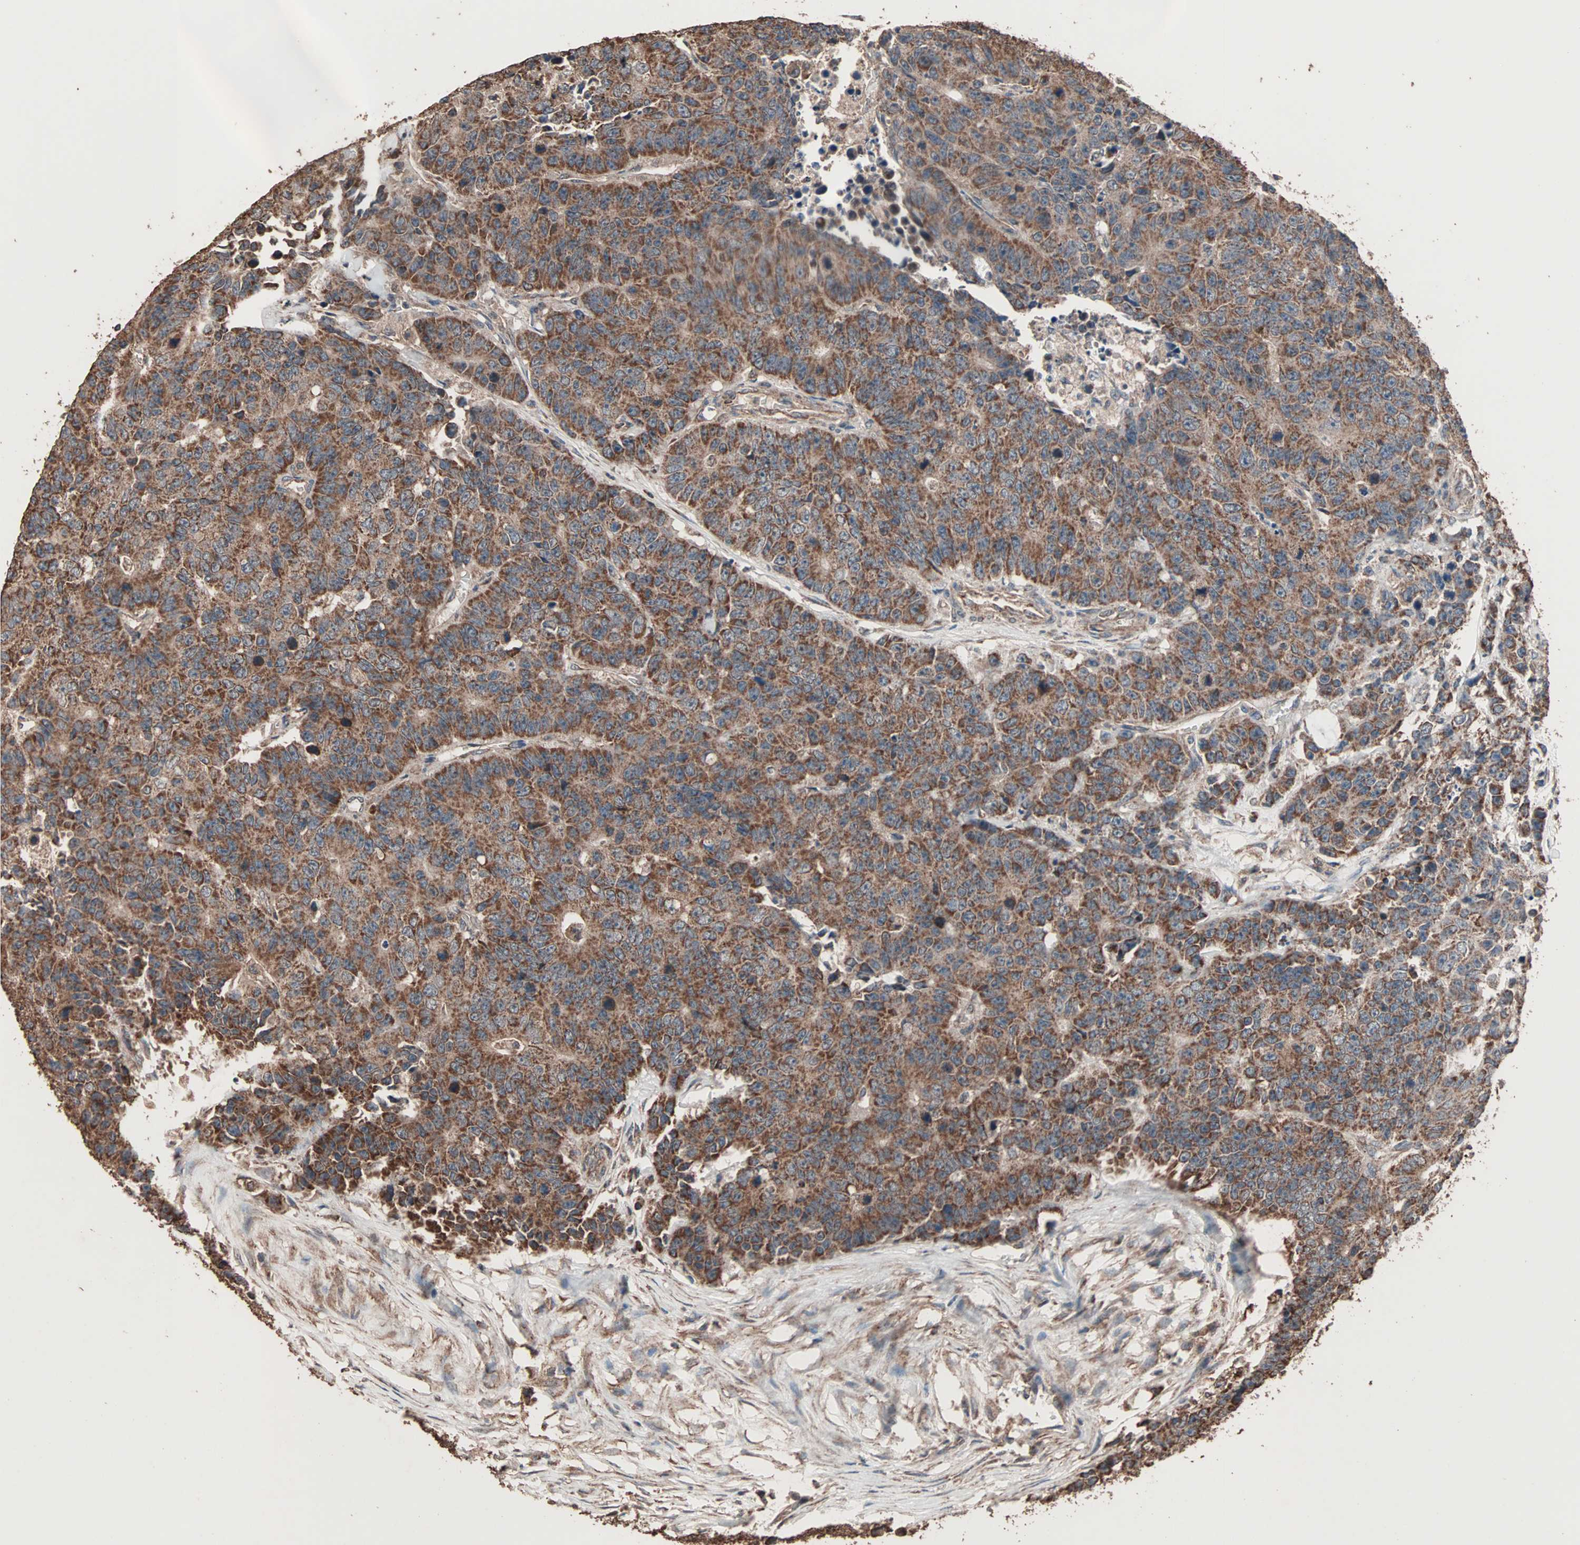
{"staining": {"intensity": "strong", "quantity": ">75%", "location": "cytoplasmic/membranous"}, "tissue": "colorectal cancer", "cell_type": "Tumor cells", "image_type": "cancer", "snomed": [{"axis": "morphology", "description": "Adenocarcinoma, NOS"}, {"axis": "topography", "description": "Colon"}], "caption": "Brown immunohistochemical staining in adenocarcinoma (colorectal) displays strong cytoplasmic/membranous positivity in about >75% of tumor cells. Nuclei are stained in blue.", "gene": "MRPL2", "patient": {"sex": "female", "age": 86}}